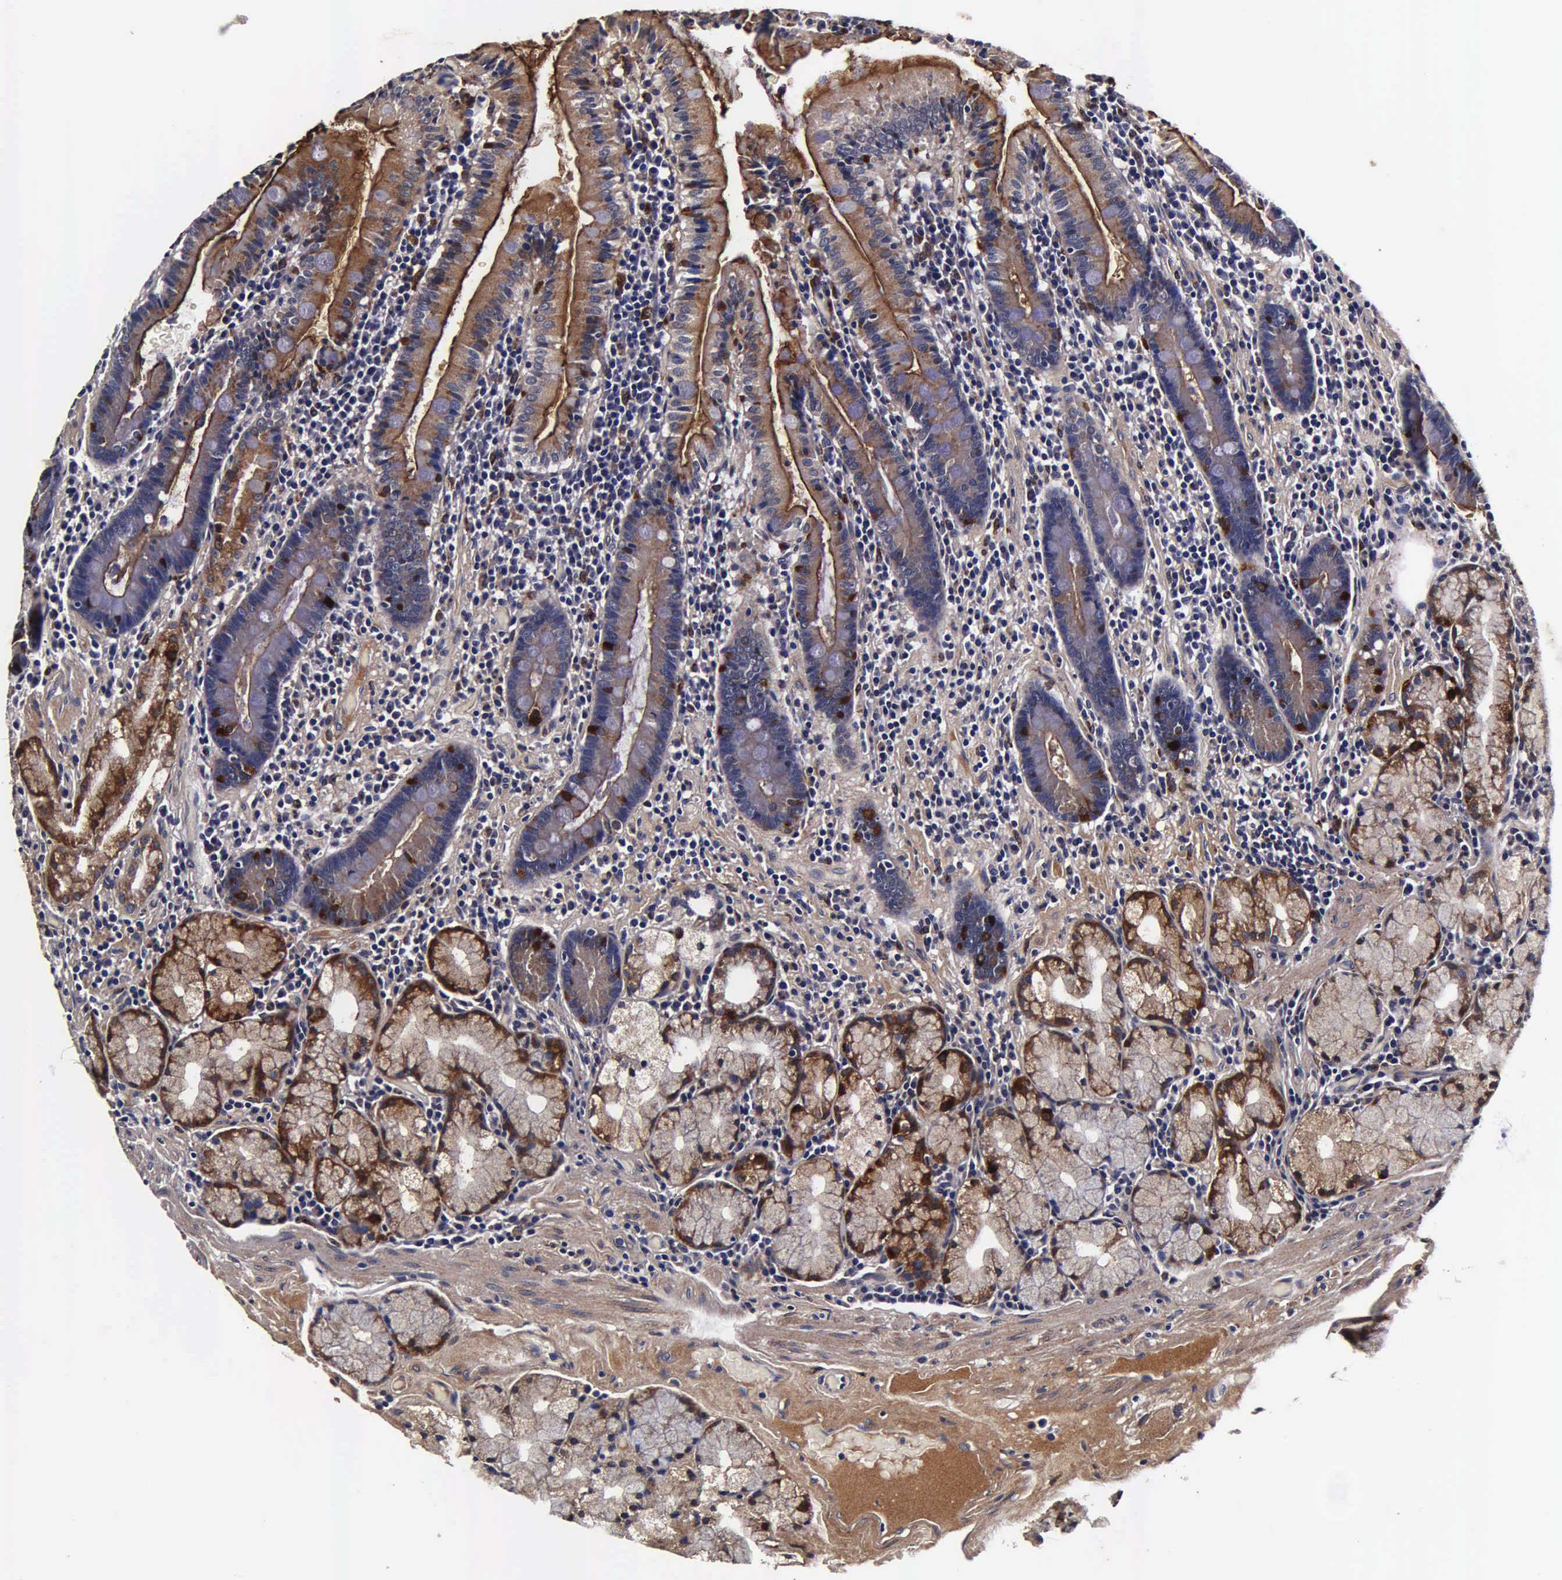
{"staining": {"intensity": "moderate", "quantity": "25%-75%", "location": "cytoplasmic/membranous"}, "tissue": "duodenum", "cell_type": "Glandular cells", "image_type": "normal", "snomed": [{"axis": "morphology", "description": "Normal tissue, NOS"}, {"axis": "topography", "description": "Stomach, lower"}, {"axis": "topography", "description": "Duodenum"}], "caption": "Protein expression analysis of unremarkable human duodenum reveals moderate cytoplasmic/membranous staining in about 25%-75% of glandular cells.", "gene": "CST3", "patient": {"sex": "male", "age": 84}}